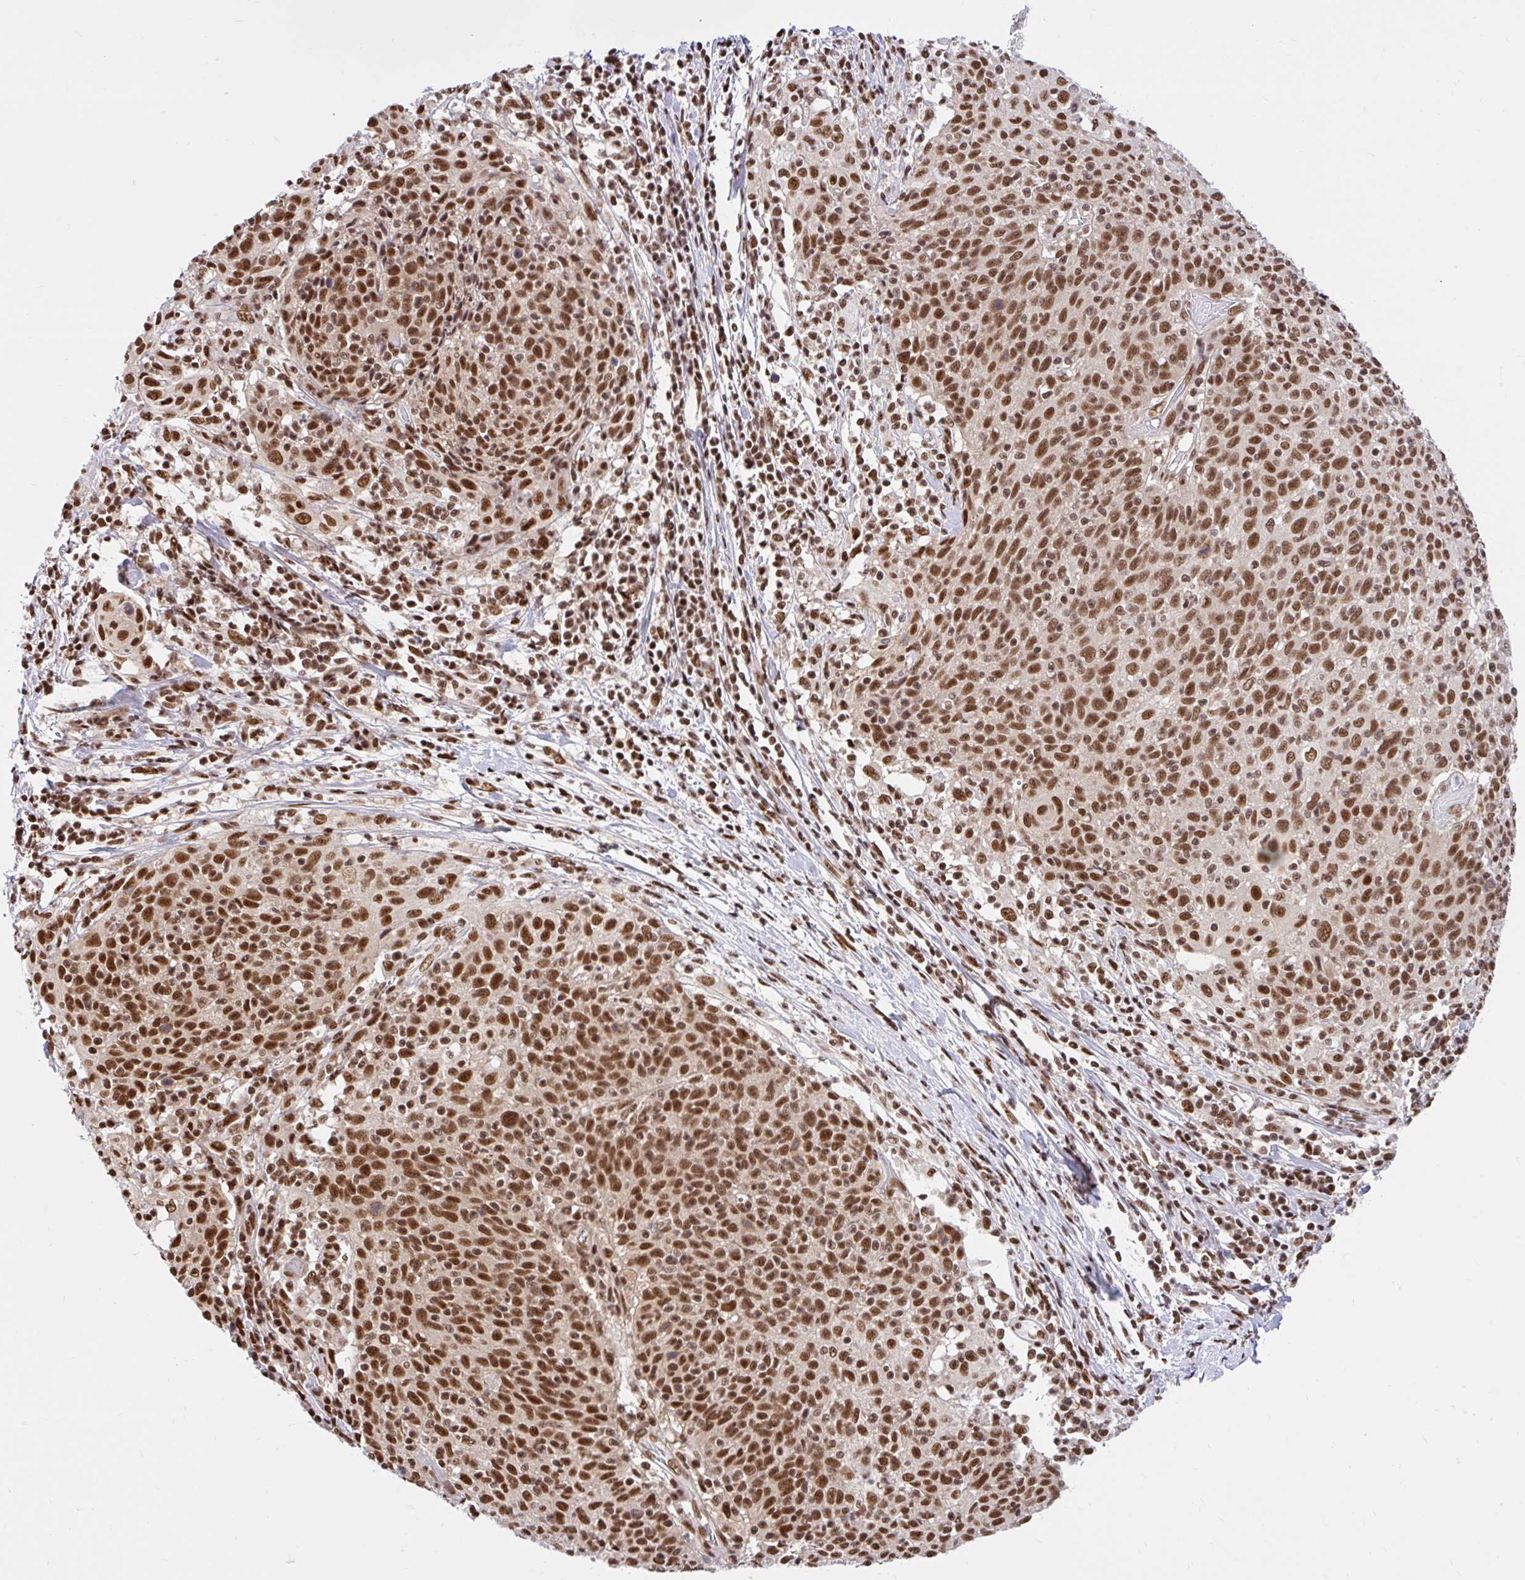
{"staining": {"intensity": "moderate", "quantity": ">75%", "location": "nuclear"}, "tissue": "cervical cancer", "cell_type": "Tumor cells", "image_type": "cancer", "snomed": [{"axis": "morphology", "description": "Squamous cell carcinoma, NOS"}, {"axis": "topography", "description": "Cervix"}], "caption": "Cervical cancer (squamous cell carcinoma) tissue exhibits moderate nuclear staining in about >75% of tumor cells, visualized by immunohistochemistry.", "gene": "ABCA9", "patient": {"sex": "female", "age": 52}}